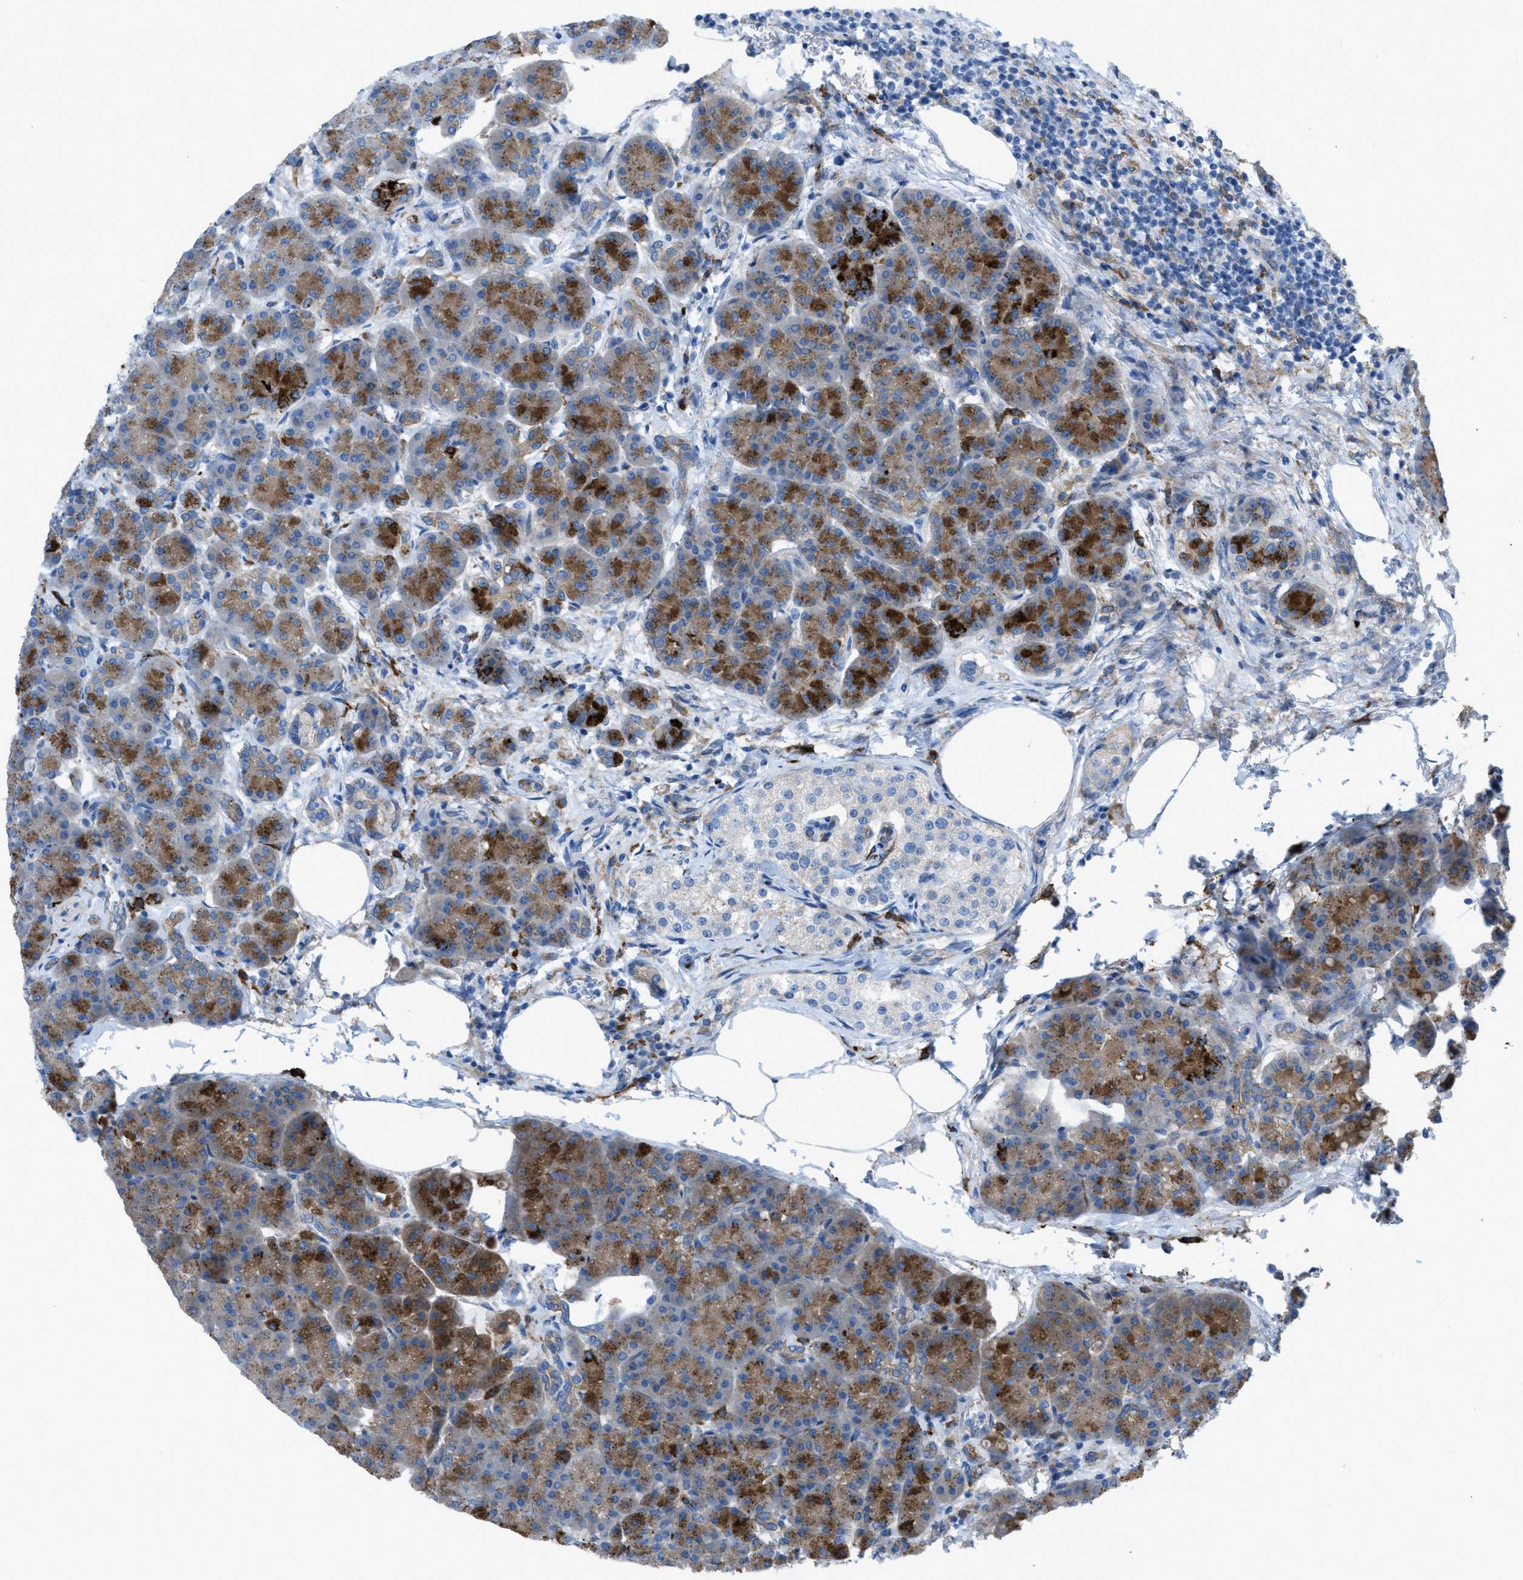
{"staining": {"intensity": "strong", "quantity": ">75%", "location": "cytoplasmic/membranous"}, "tissue": "pancreas", "cell_type": "Exocrine glandular cells", "image_type": "normal", "snomed": [{"axis": "morphology", "description": "Normal tissue, NOS"}, {"axis": "topography", "description": "Pancreas"}], "caption": "Protein staining of benign pancreas reveals strong cytoplasmic/membranous positivity in about >75% of exocrine glandular cells. (Brightfield microscopy of DAB IHC at high magnification).", "gene": "EGFR", "patient": {"sex": "female", "age": 70}}